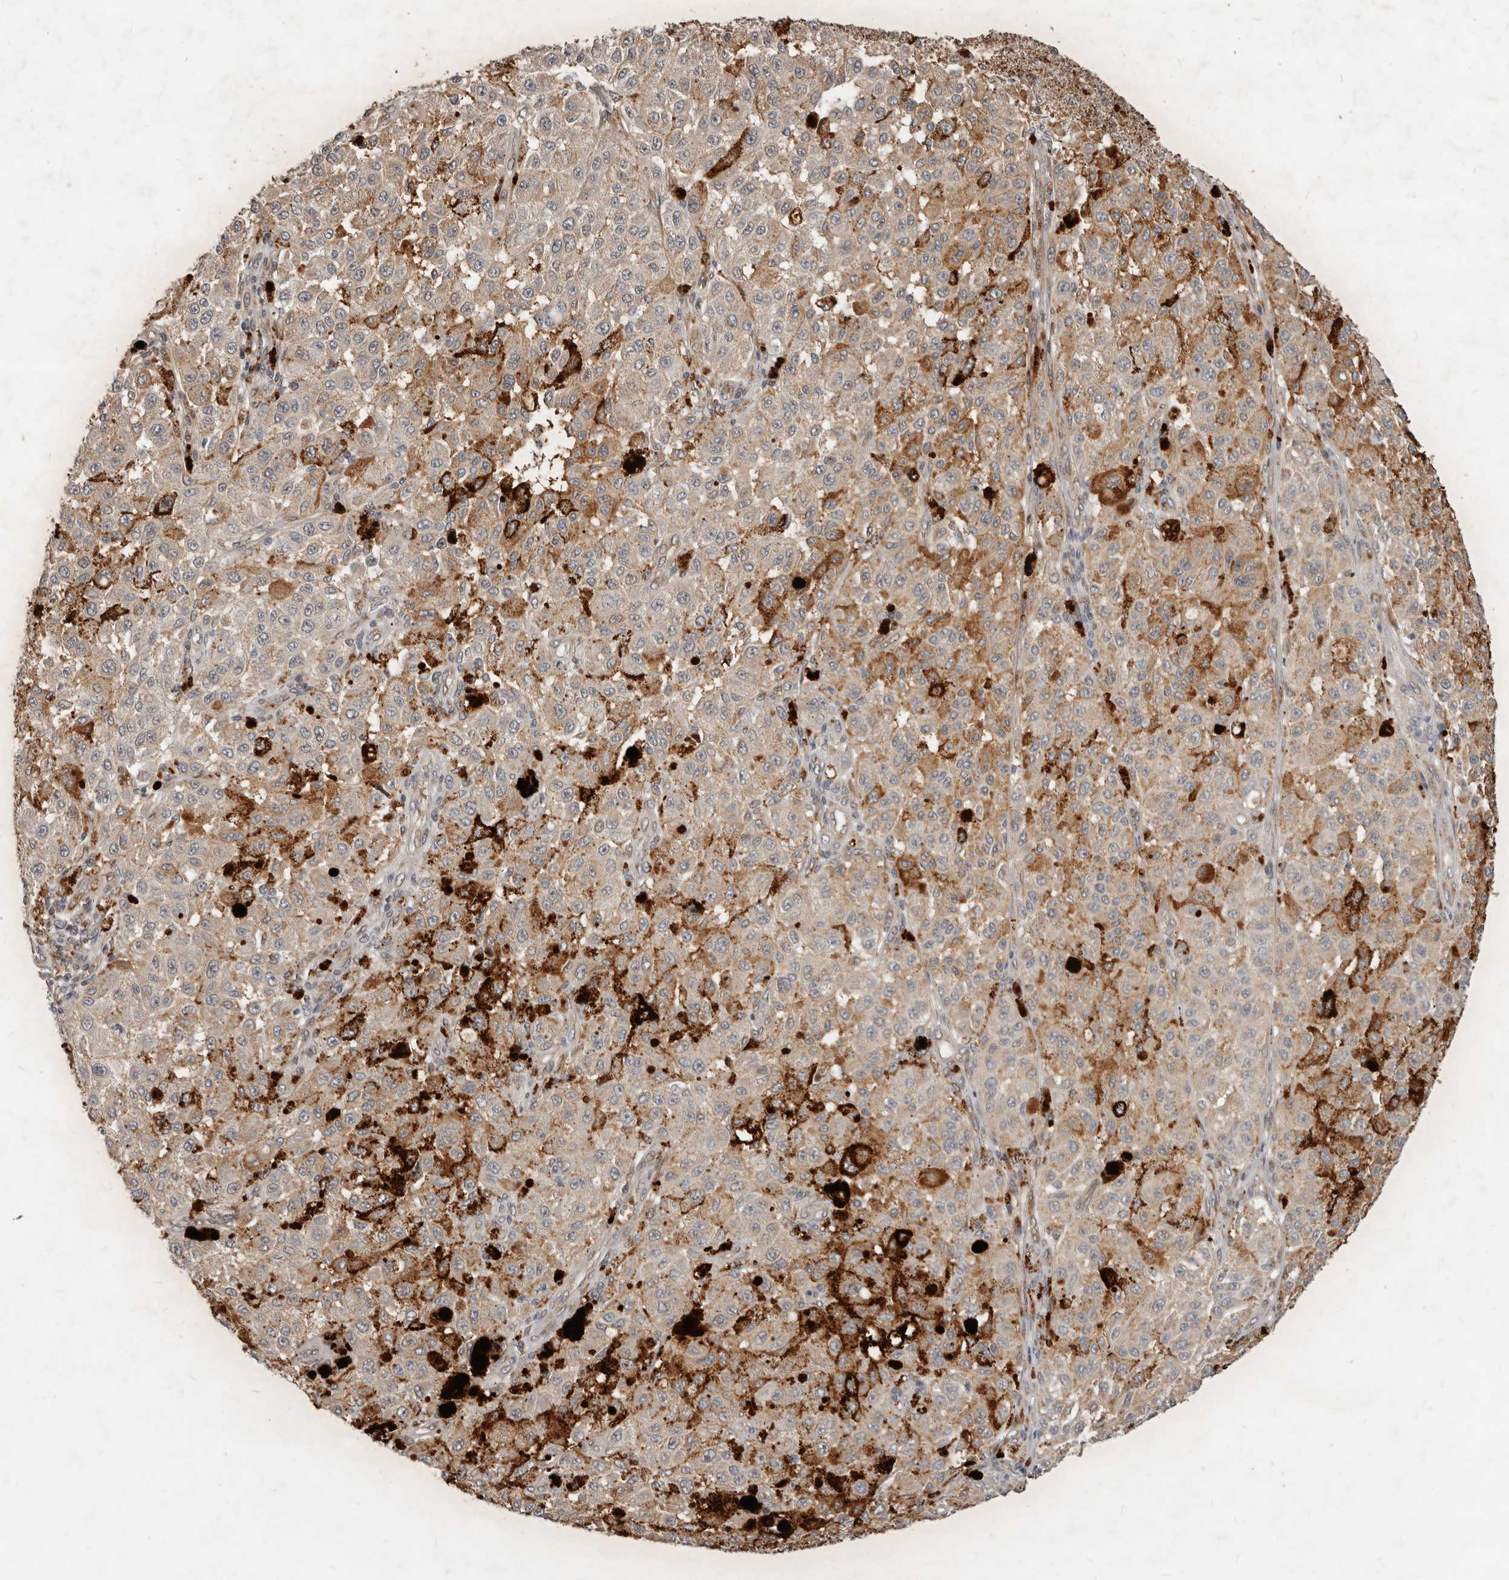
{"staining": {"intensity": "moderate", "quantity": "25%-75%", "location": "cytoplasmic/membranous"}, "tissue": "melanoma", "cell_type": "Tumor cells", "image_type": "cancer", "snomed": [{"axis": "morphology", "description": "Malignant melanoma, NOS"}, {"axis": "topography", "description": "Skin"}], "caption": "Melanoma stained with a brown dye demonstrates moderate cytoplasmic/membranous positive staining in approximately 25%-75% of tumor cells.", "gene": "NPY4R", "patient": {"sex": "female", "age": 64}}